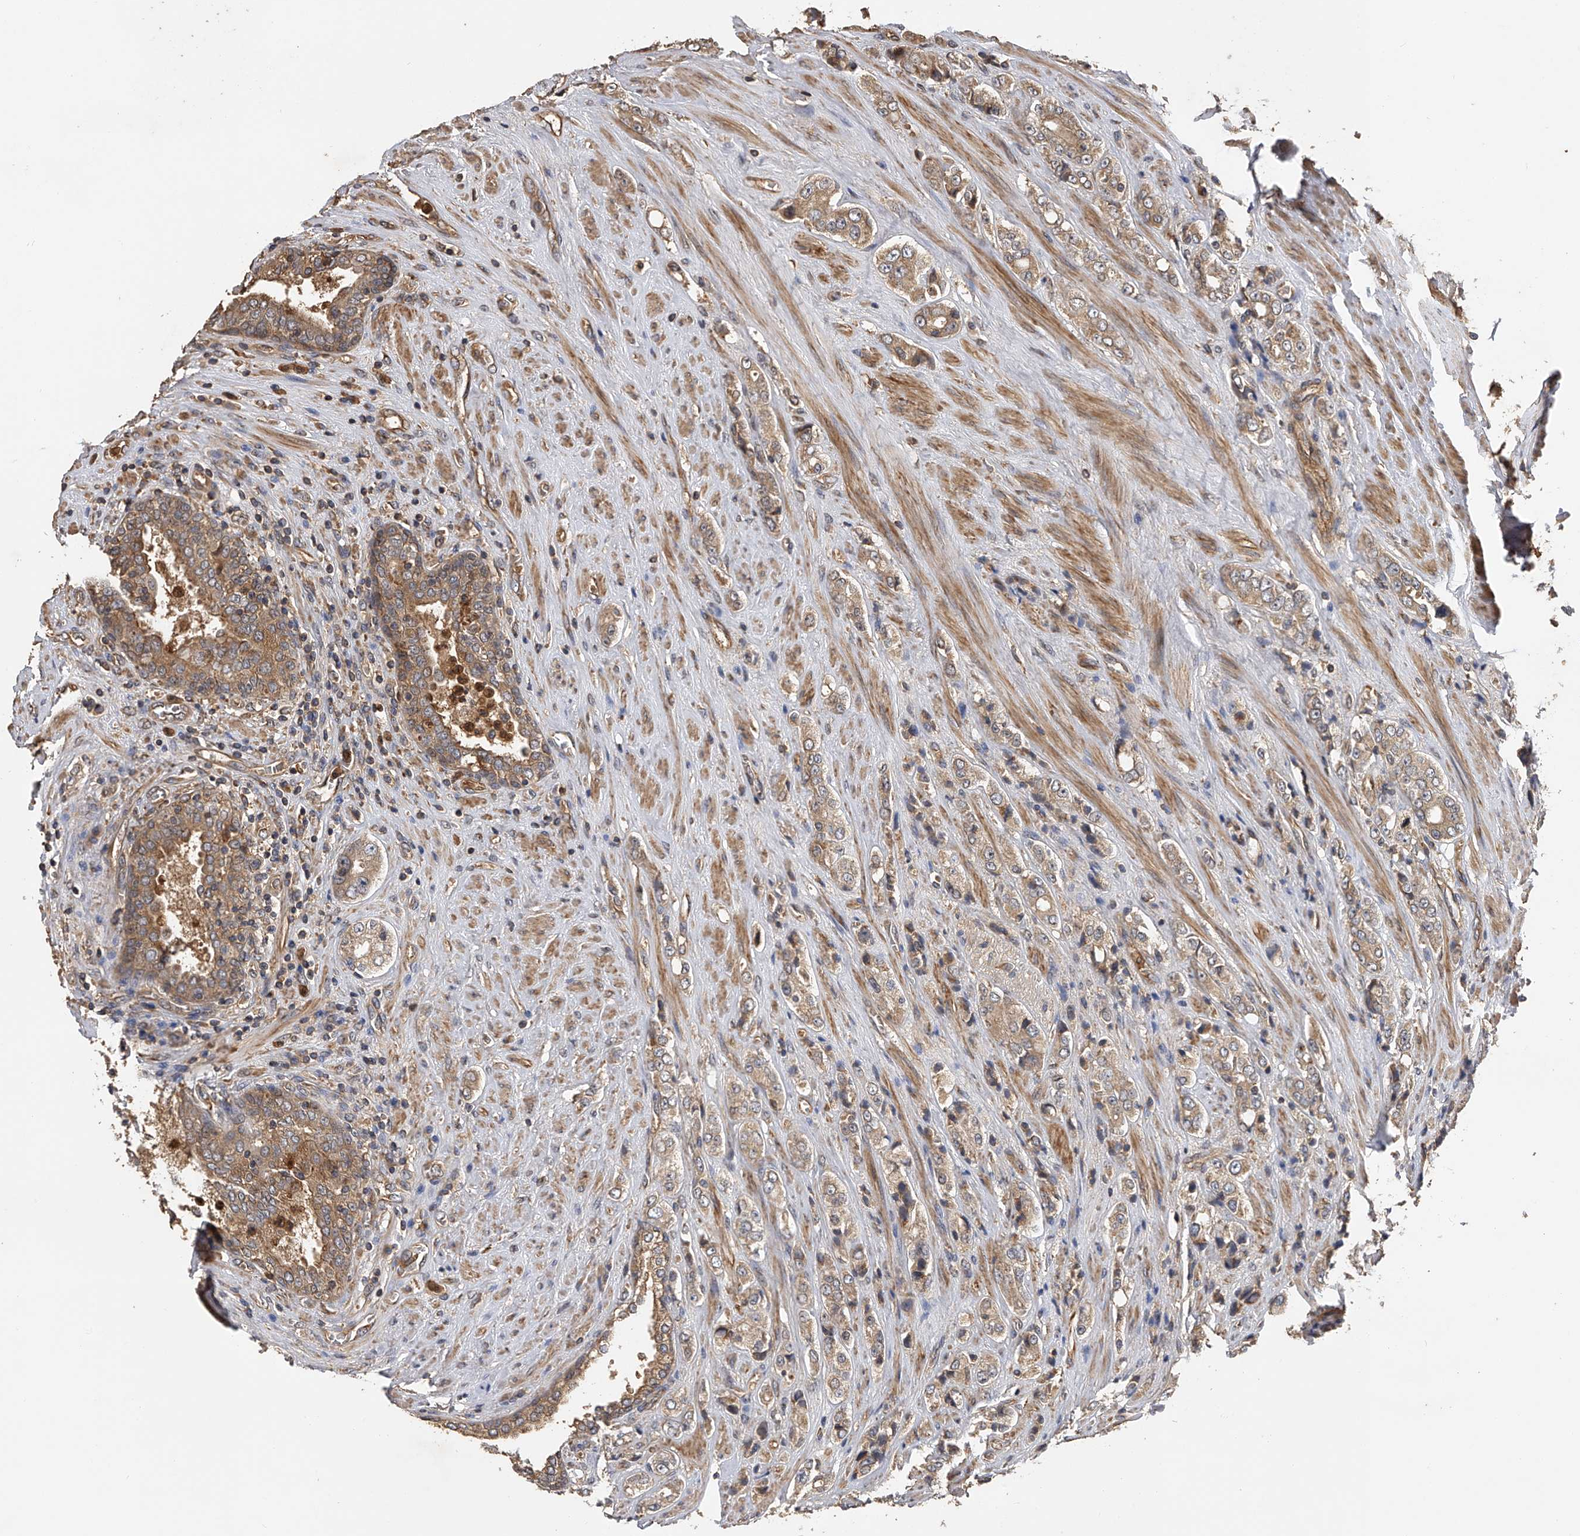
{"staining": {"intensity": "moderate", "quantity": ">75%", "location": "cytoplasmic/membranous"}, "tissue": "prostate cancer", "cell_type": "Tumor cells", "image_type": "cancer", "snomed": [{"axis": "morphology", "description": "Adenocarcinoma, High grade"}, {"axis": "topography", "description": "Prostate"}], "caption": "Immunohistochemical staining of human prostate cancer (adenocarcinoma (high-grade)) demonstrates moderate cytoplasmic/membranous protein positivity in approximately >75% of tumor cells. (Stains: DAB (3,3'-diaminobenzidine) in brown, nuclei in blue, Microscopy: brightfield microscopy at high magnification).", "gene": "PTPRA", "patient": {"sex": "male", "age": 61}}